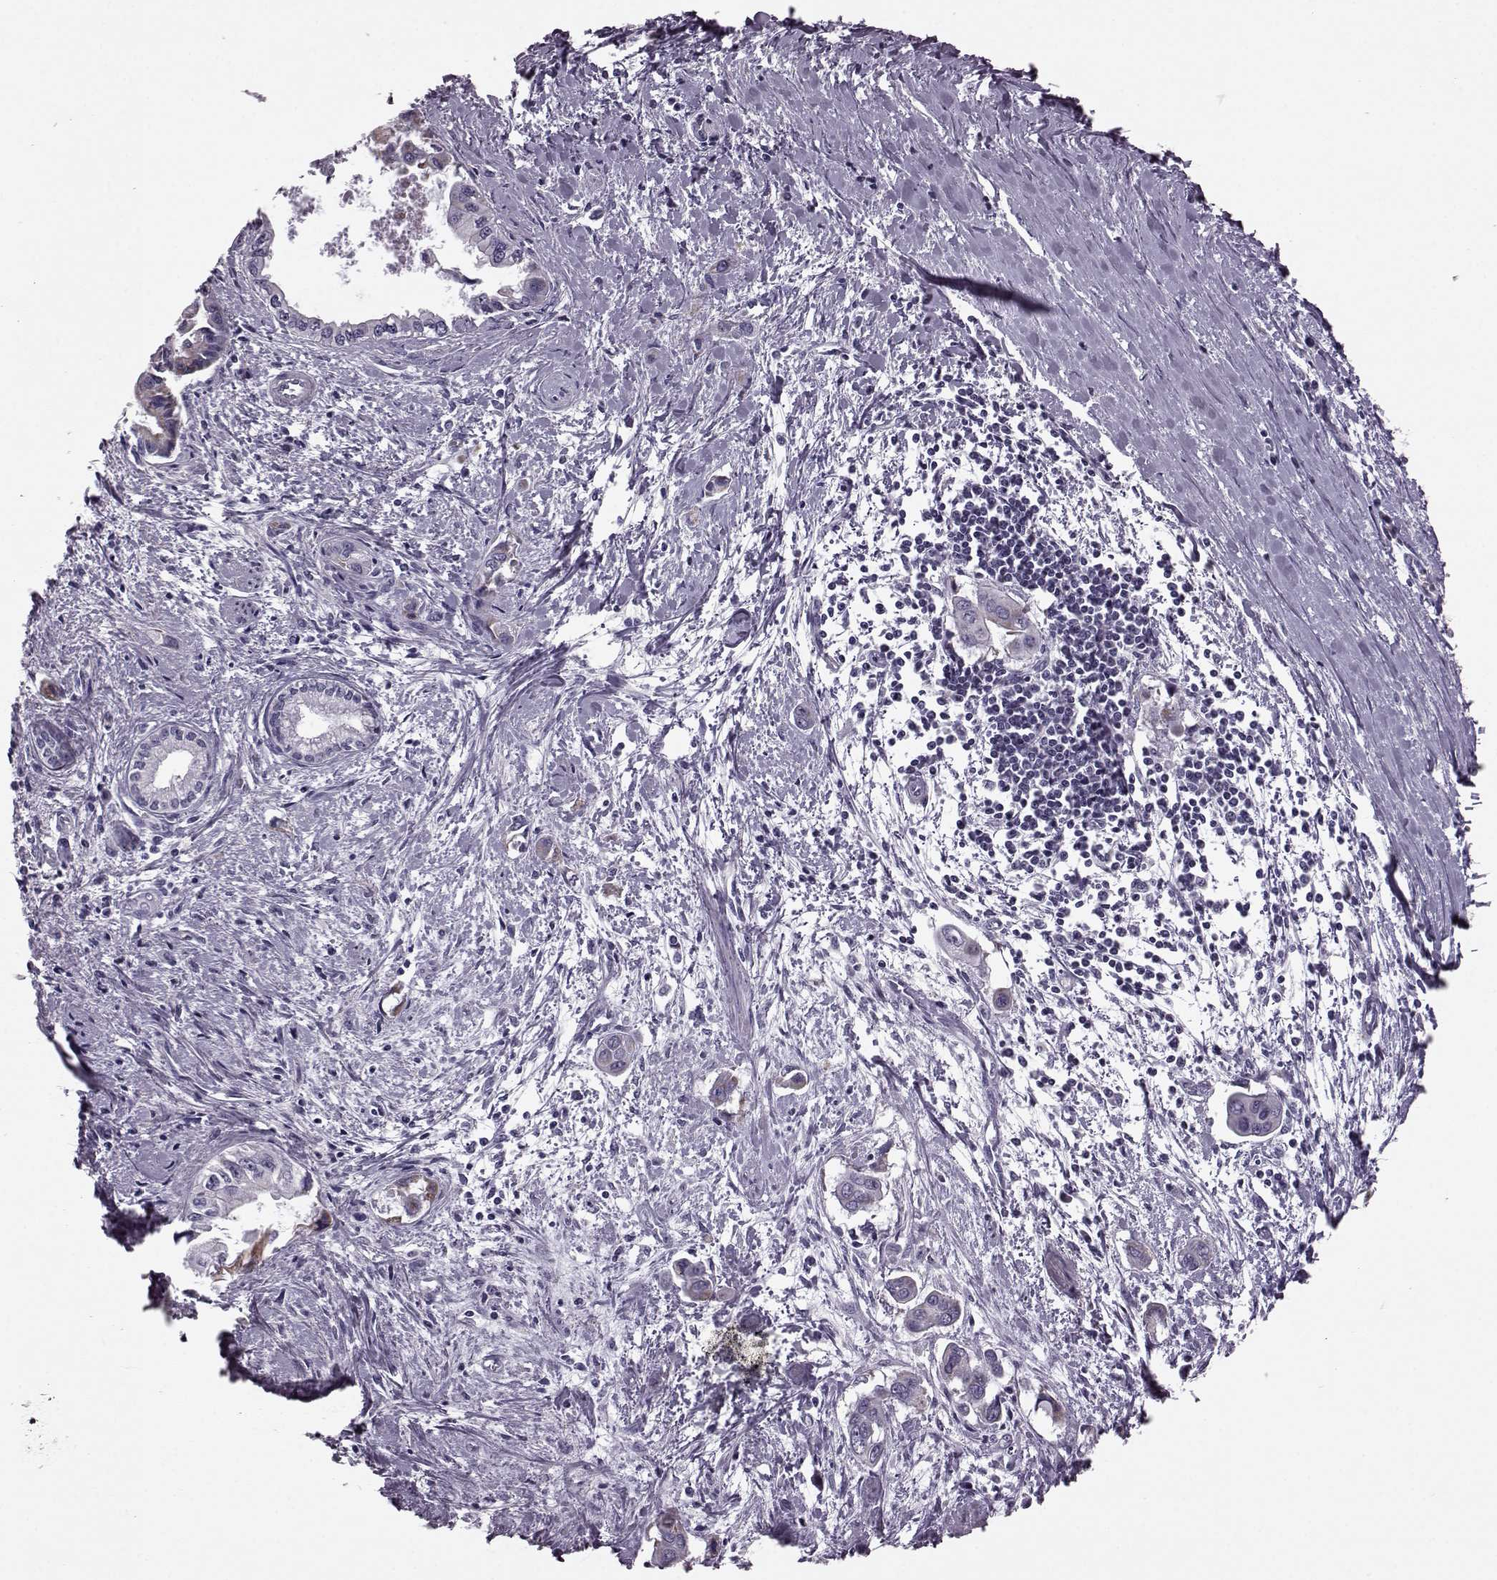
{"staining": {"intensity": "moderate", "quantity": "<25%", "location": "cytoplasmic/membranous"}, "tissue": "pancreatic cancer", "cell_type": "Tumor cells", "image_type": "cancer", "snomed": [{"axis": "morphology", "description": "Adenocarcinoma, NOS"}, {"axis": "topography", "description": "Pancreas"}], "caption": "Tumor cells exhibit low levels of moderate cytoplasmic/membranous positivity in about <25% of cells in human pancreatic cancer (adenocarcinoma).", "gene": "RIMS2", "patient": {"sex": "male", "age": 60}}